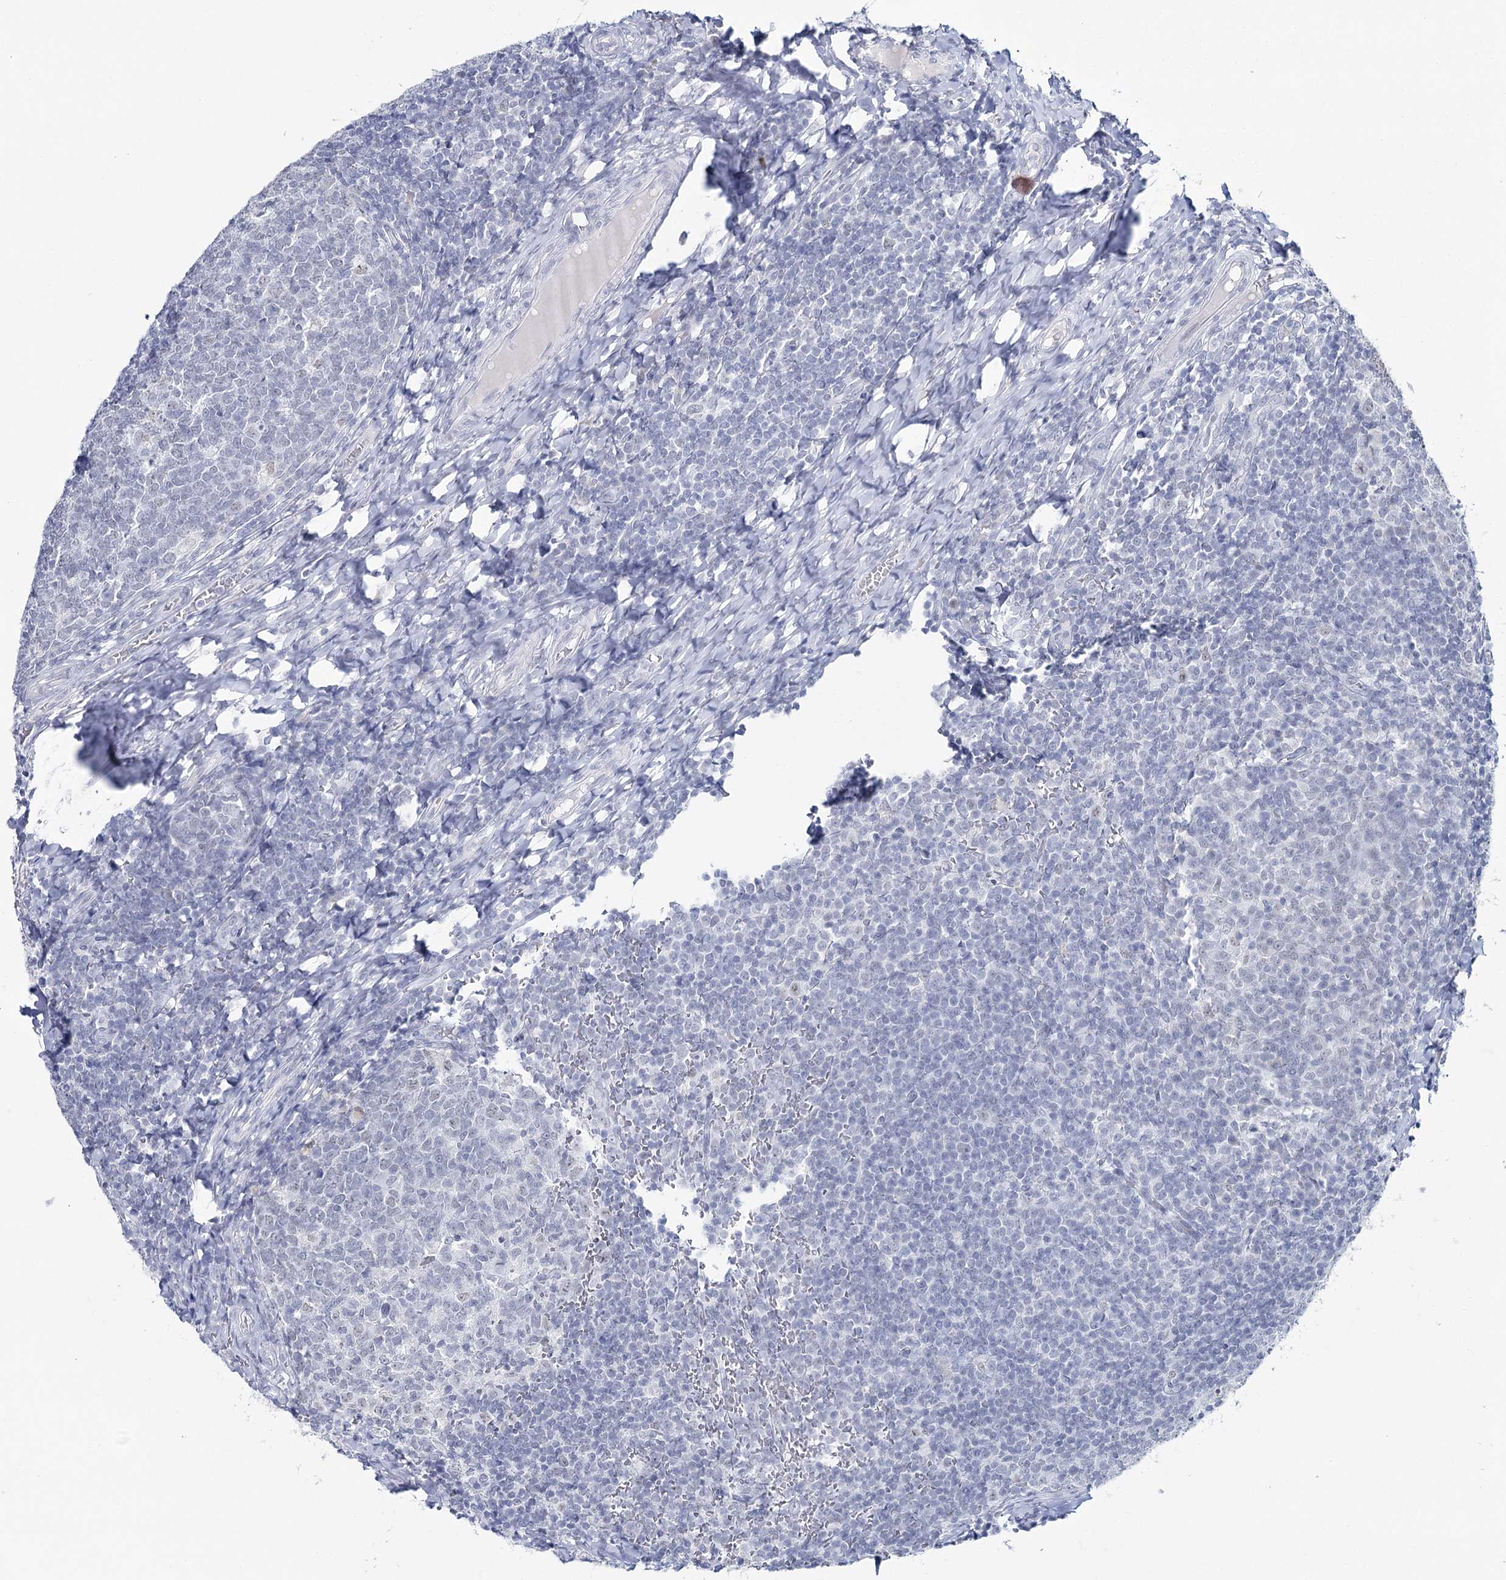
{"staining": {"intensity": "negative", "quantity": "none", "location": "none"}, "tissue": "tonsil", "cell_type": "Germinal center cells", "image_type": "normal", "snomed": [{"axis": "morphology", "description": "Normal tissue, NOS"}, {"axis": "topography", "description": "Tonsil"}], "caption": "DAB (3,3'-diaminobenzidine) immunohistochemical staining of benign tonsil exhibits no significant expression in germinal center cells.", "gene": "ZC3H8", "patient": {"sex": "female", "age": 19}}